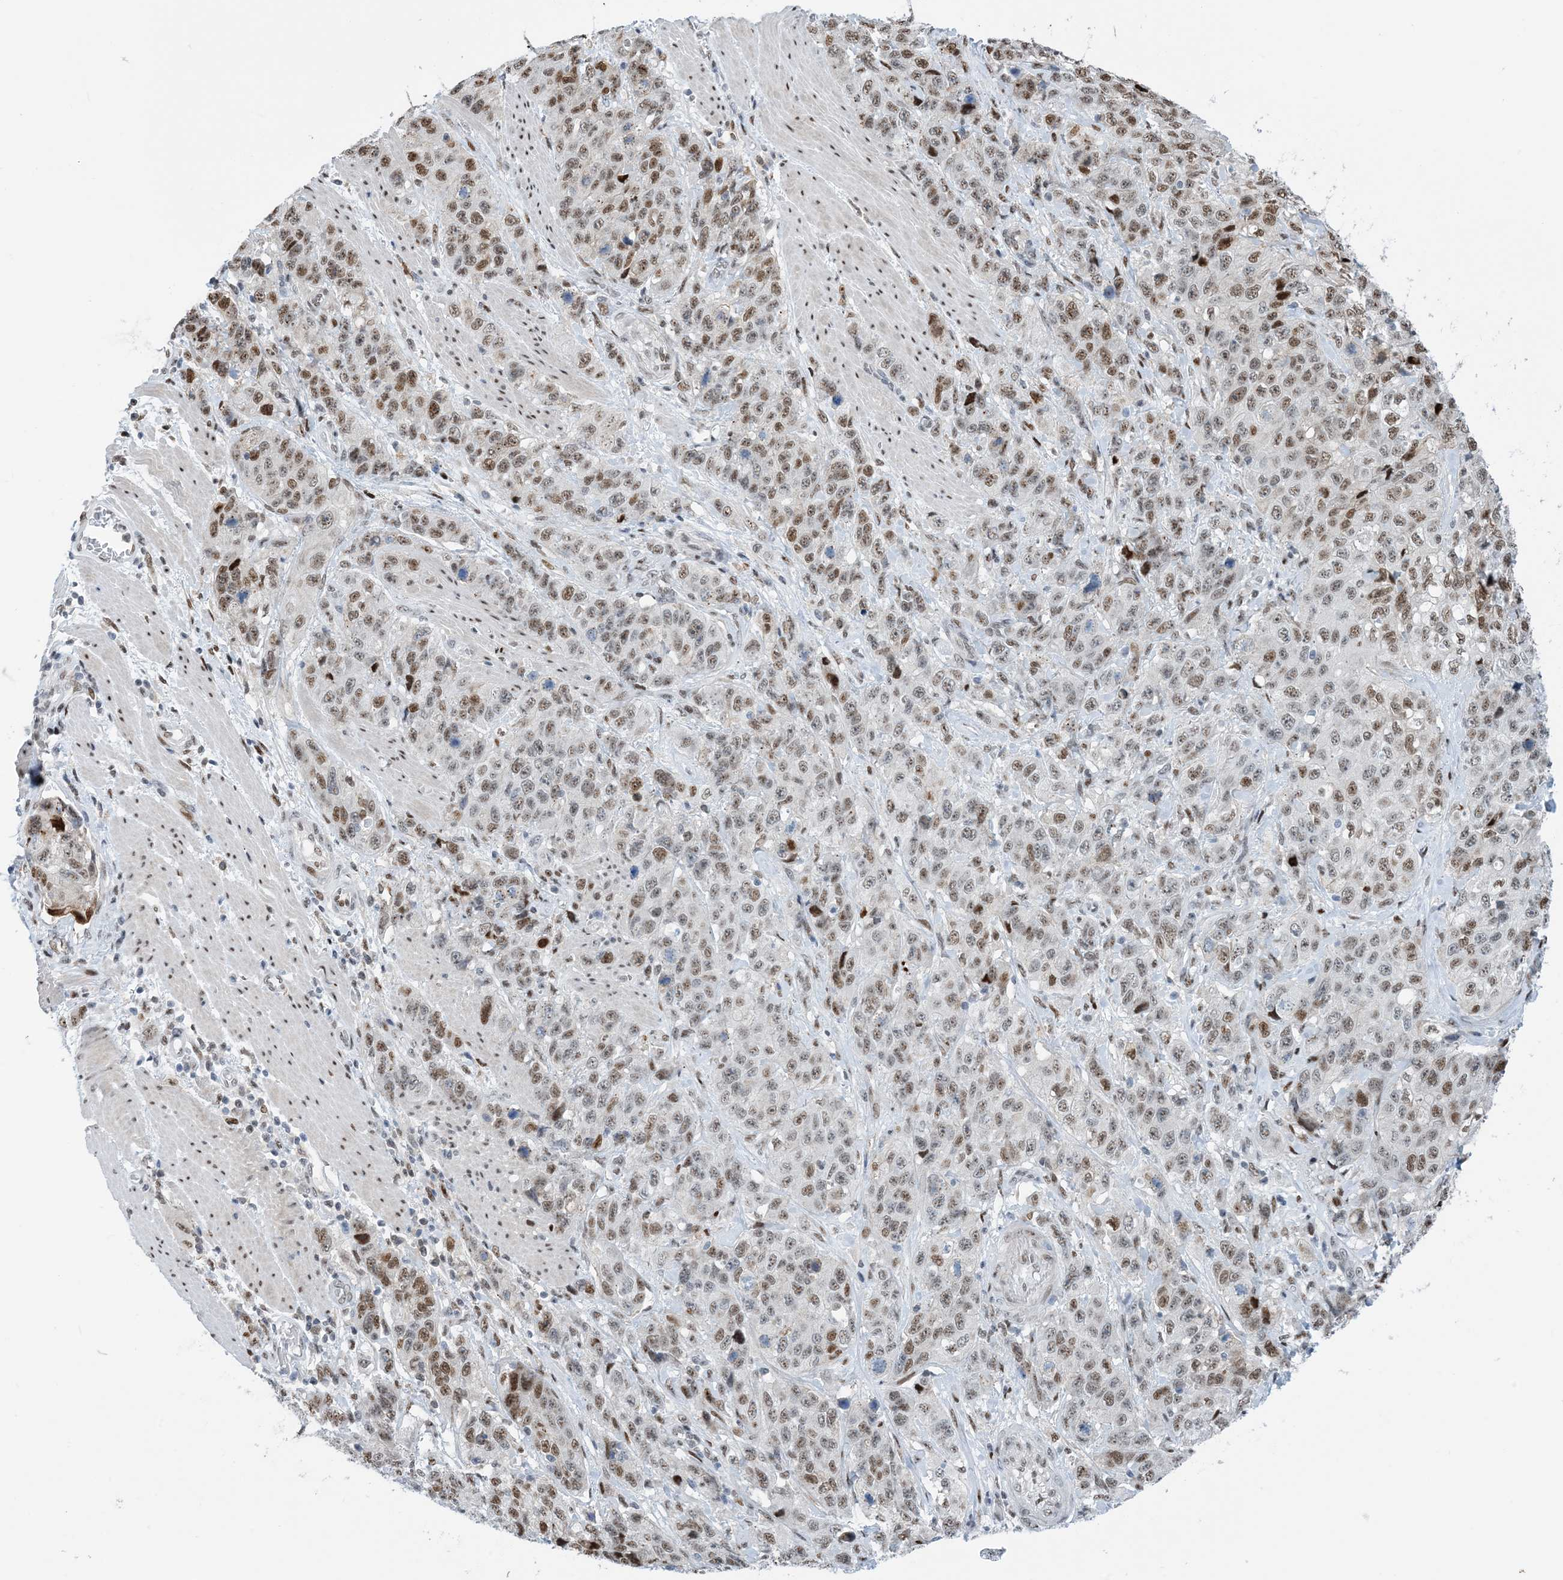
{"staining": {"intensity": "moderate", "quantity": ">75%", "location": "nuclear"}, "tissue": "stomach cancer", "cell_type": "Tumor cells", "image_type": "cancer", "snomed": [{"axis": "morphology", "description": "Adenocarcinoma, NOS"}, {"axis": "topography", "description": "Stomach"}], "caption": "Immunohistochemistry histopathology image of neoplastic tissue: human stomach adenocarcinoma stained using IHC displays medium levels of moderate protein expression localized specifically in the nuclear of tumor cells, appearing as a nuclear brown color.", "gene": "HEMK1", "patient": {"sex": "male", "age": 48}}